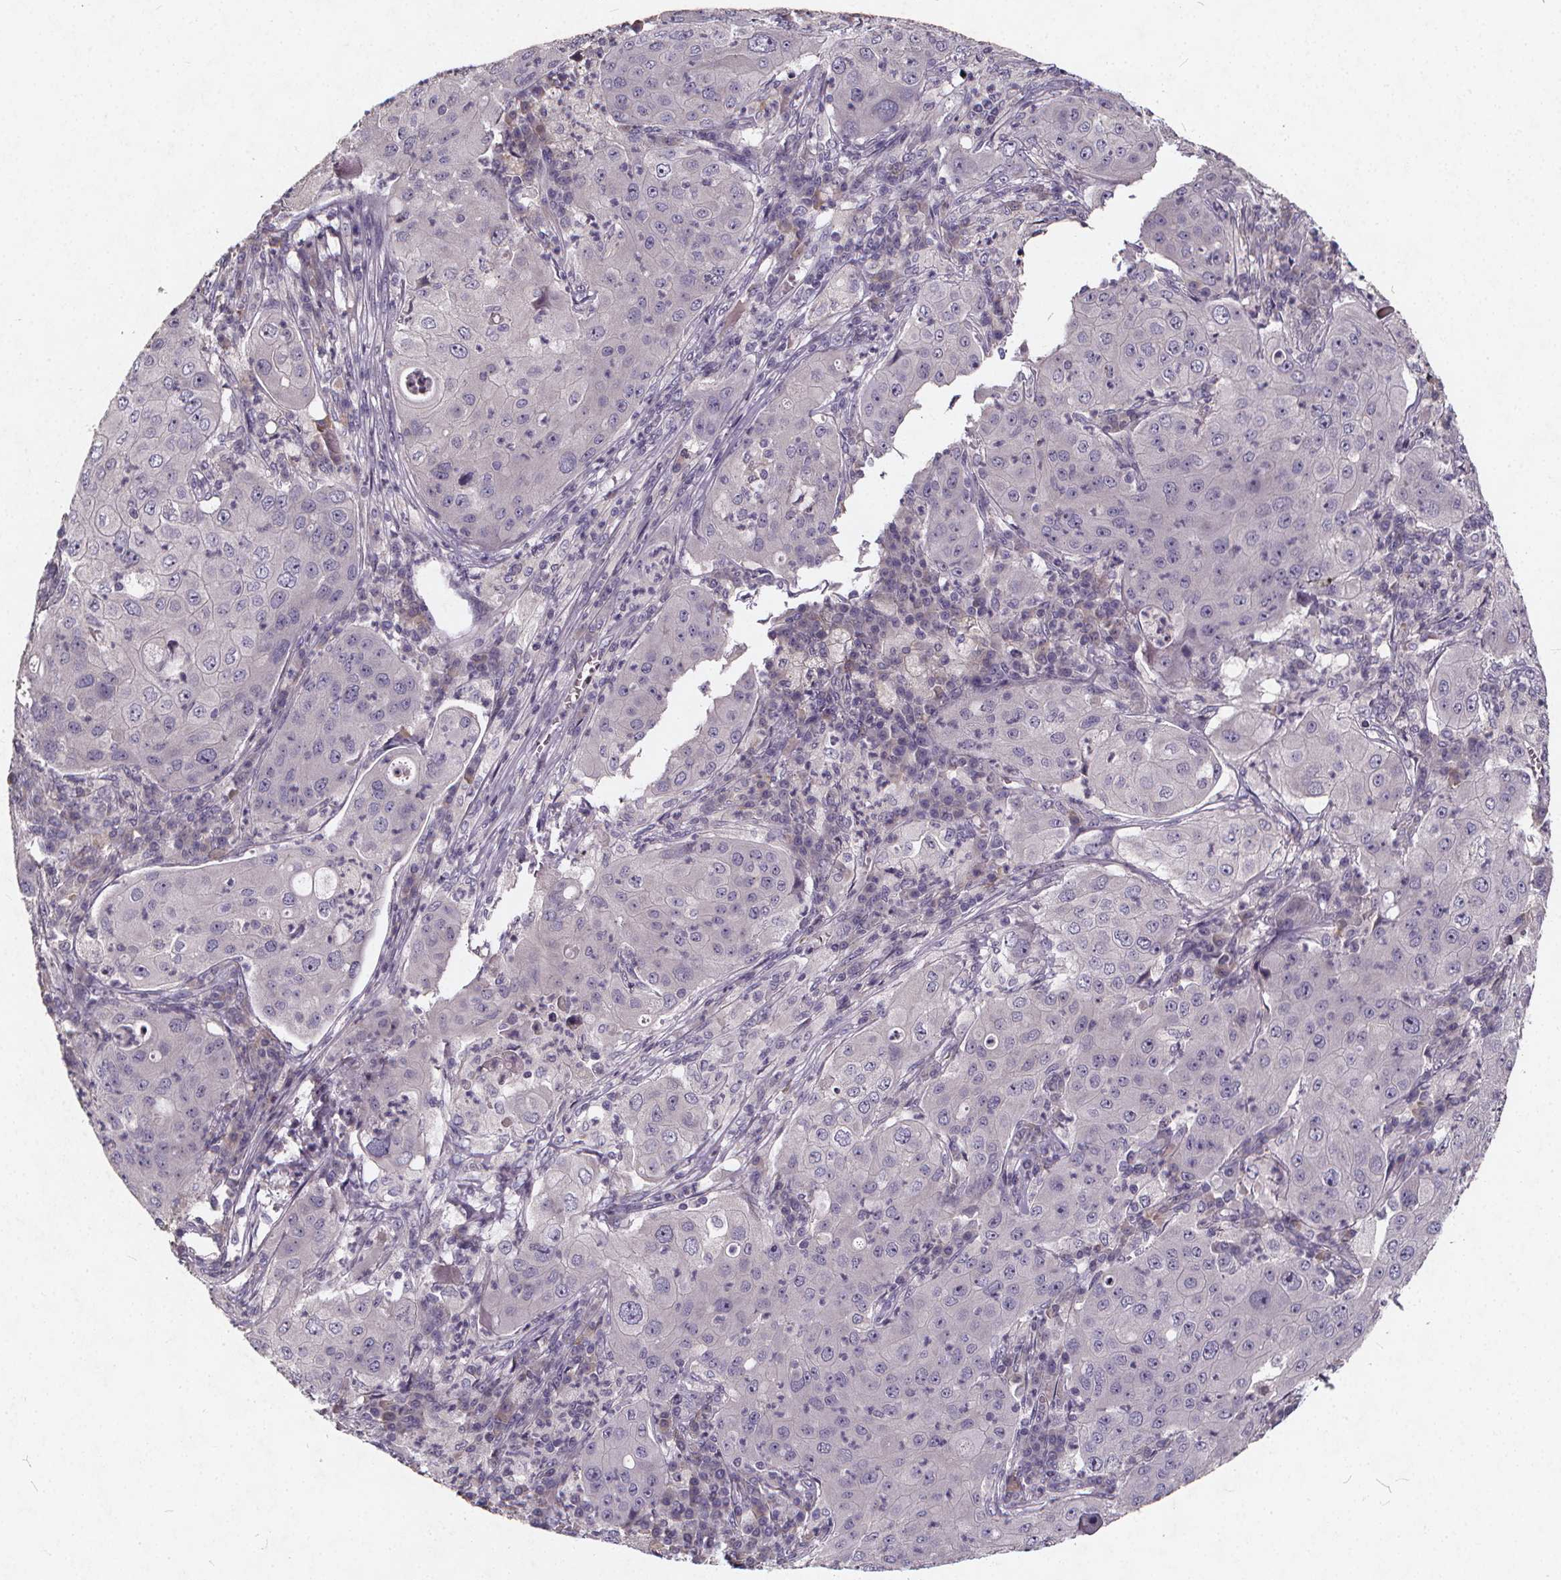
{"staining": {"intensity": "negative", "quantity": "none", "location": "none"}, "tissue": "lung cancer", "cell_type": "Tumor cells", "image_type": "cancer", "snomed": [{"axis": "morphology", "description": "Squamous cell carcinoma, NOS"}, {"axis": "topography", "description": "Lung"}], "caption": "IHC photomicrograph of neoplastic tissue: human squamous cell carcinoma (lung) stained with DAB (3,3'-diaminobenzidine) exhibits no significant protein staining in tumor cells.", "gene": "TSPAN14", "patient": {"sex": "female", "age": 59}}